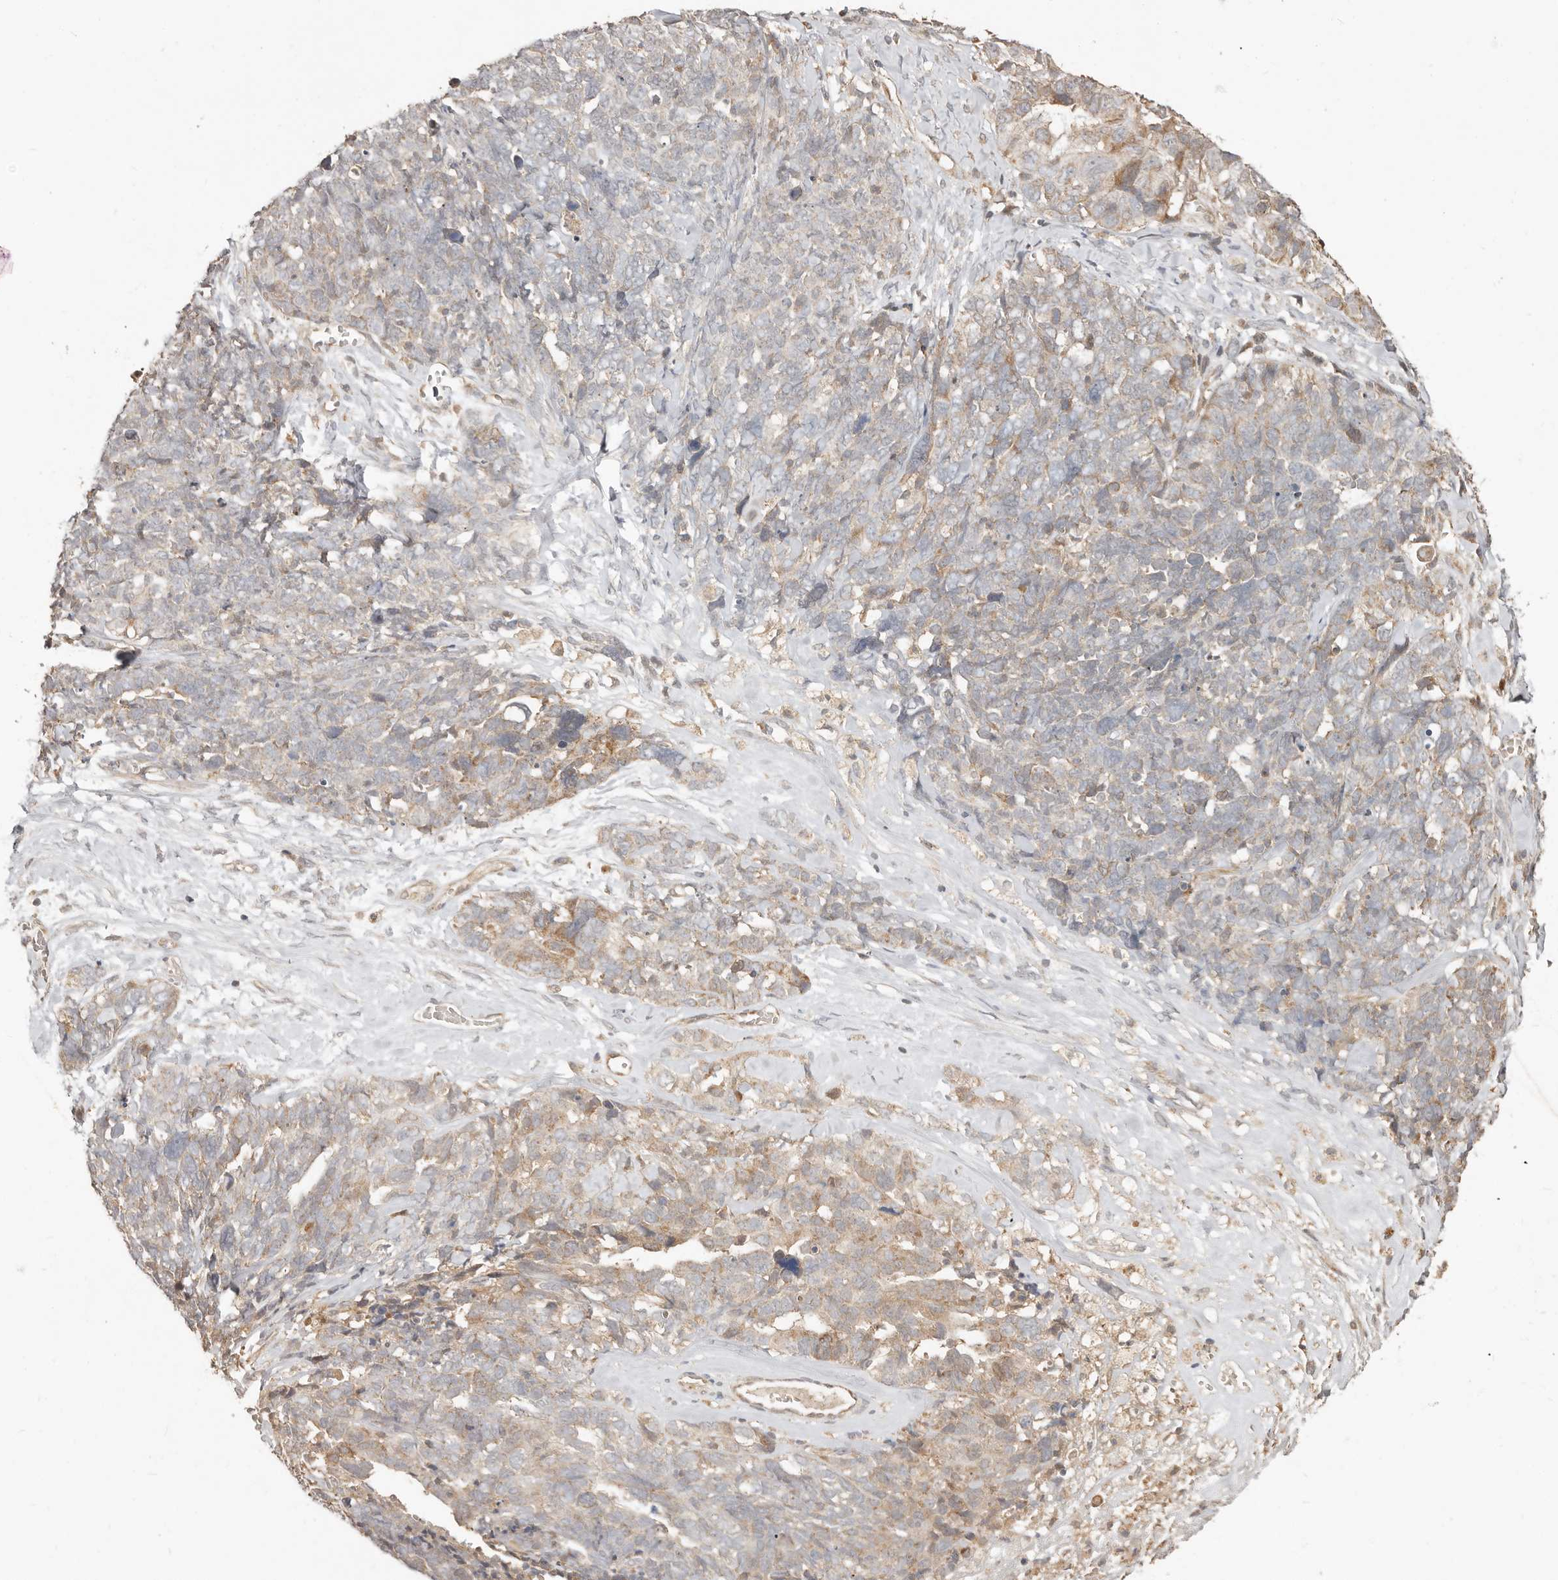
{"staining": {"intensity": "weak", "quantity": "25%-75%", "location": "cytoplasmic/membranous"}, "tissue": "ovarian cancer", "cell_type": "Tumor cells", "image_type": "cancer", "snomed": [{"axis": "morphology", "description": "Cystadenocarcinoma, serous, NOS"}, {"axis": "topography", "description": "Ovary"}], "caption": "Ovarian cancer stained for a protein exhibits weak cytoplasmic/membranous positivity in tumor cells.", "gene": "MTFR2", "patient": {"sex": "female", "age": 79}}